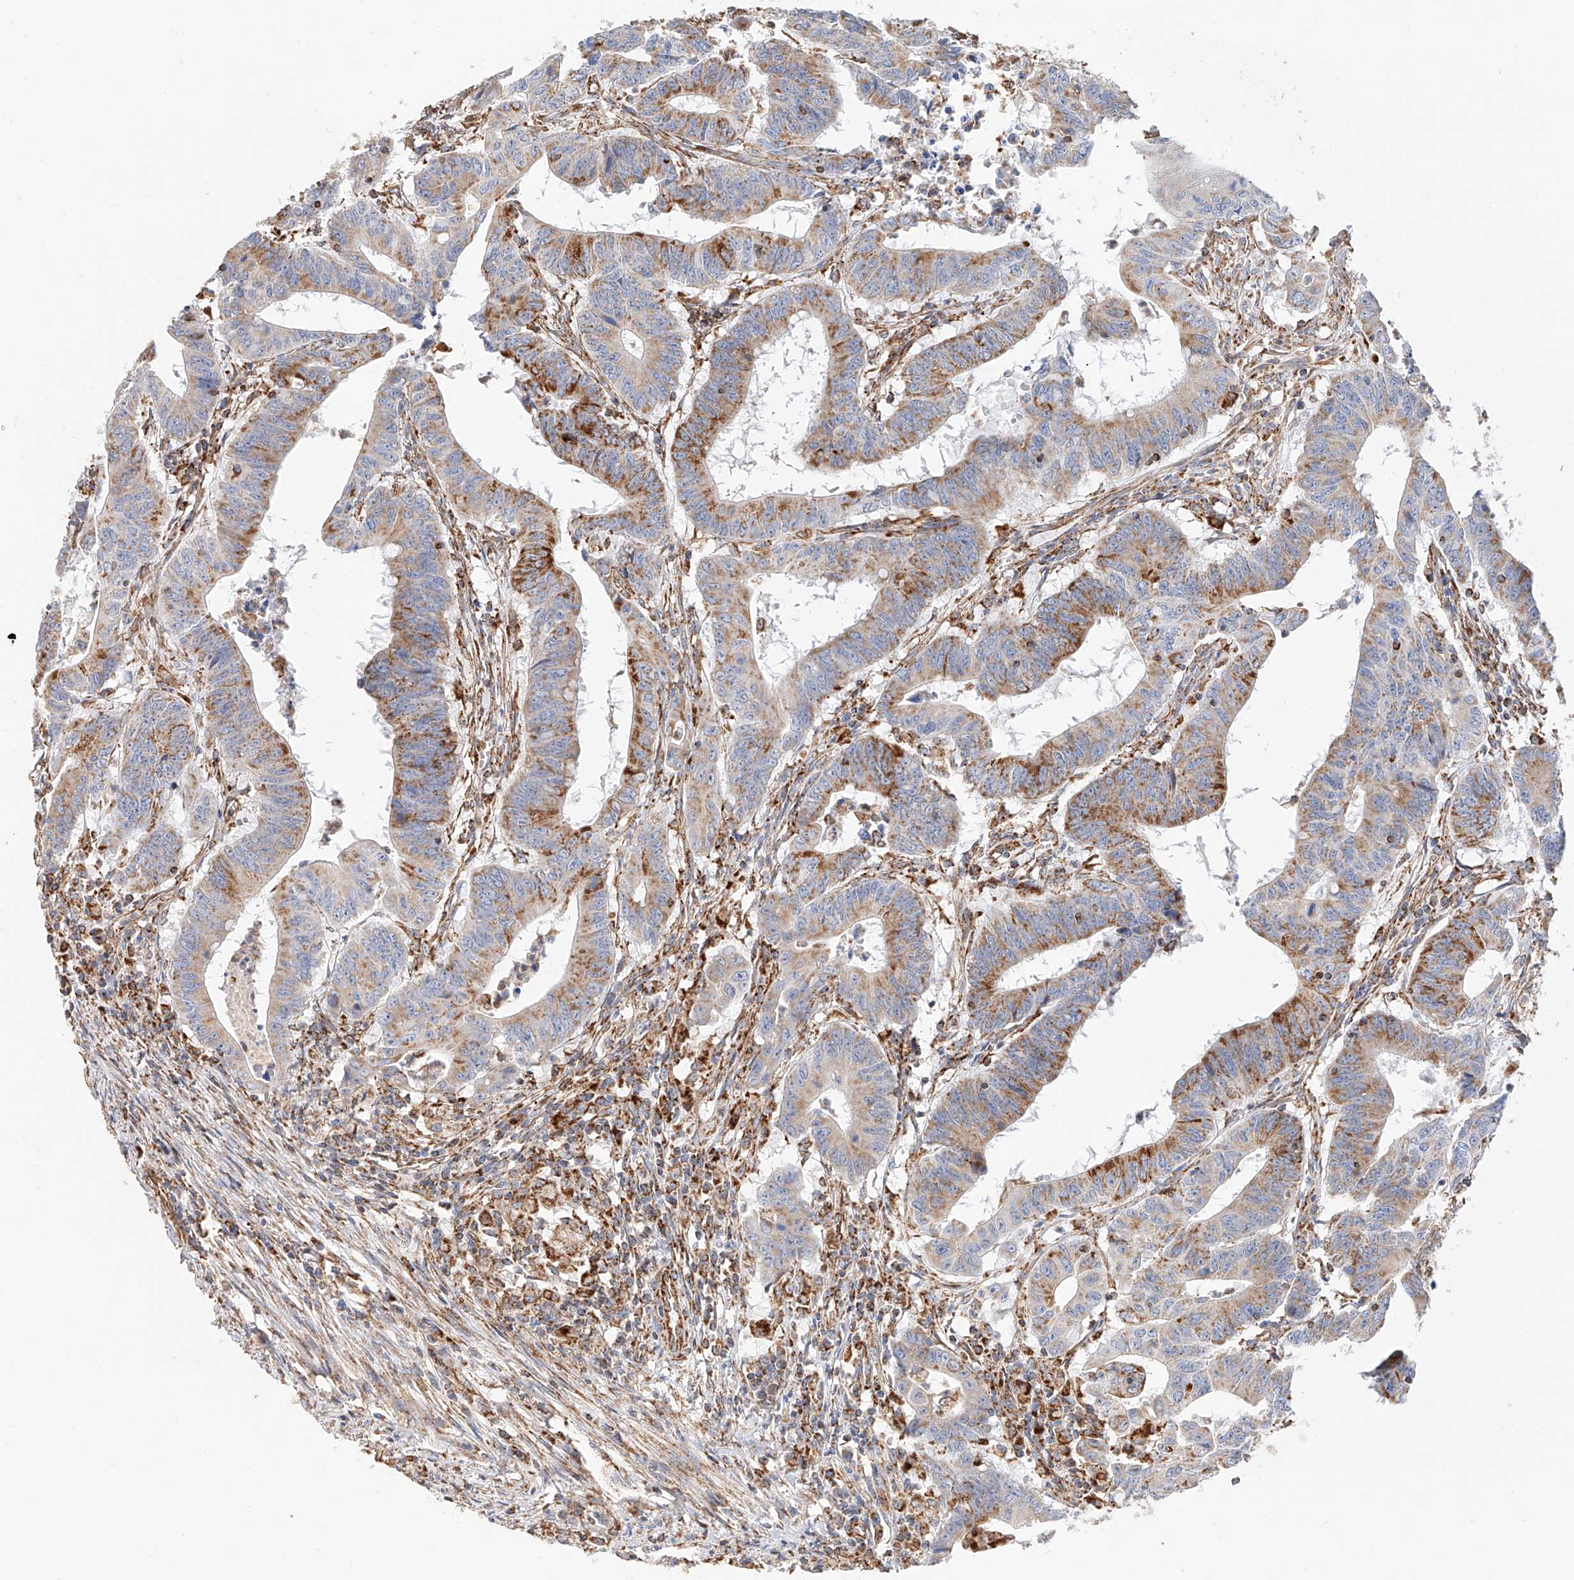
{"staining": {"intensity": "moderate", "quantity": "25%-75%", "location": "cytoplasmic/membranous"}, "tissue": "colorectal cancer", "cell_type": "Tumor cells", "image_type": "cancer", "snomed": [{"axis": "morphology", "description": "Adenocarcinoma, NOS"}, {"axis": "topography", "description": "Colon"}], "caption": "Colorectal adenocarcinoma stained with a protein marker shows moderate staining in tumor cells.", "gene": "NDUFV3", "patient": {"sex": "male", "age": 45}}